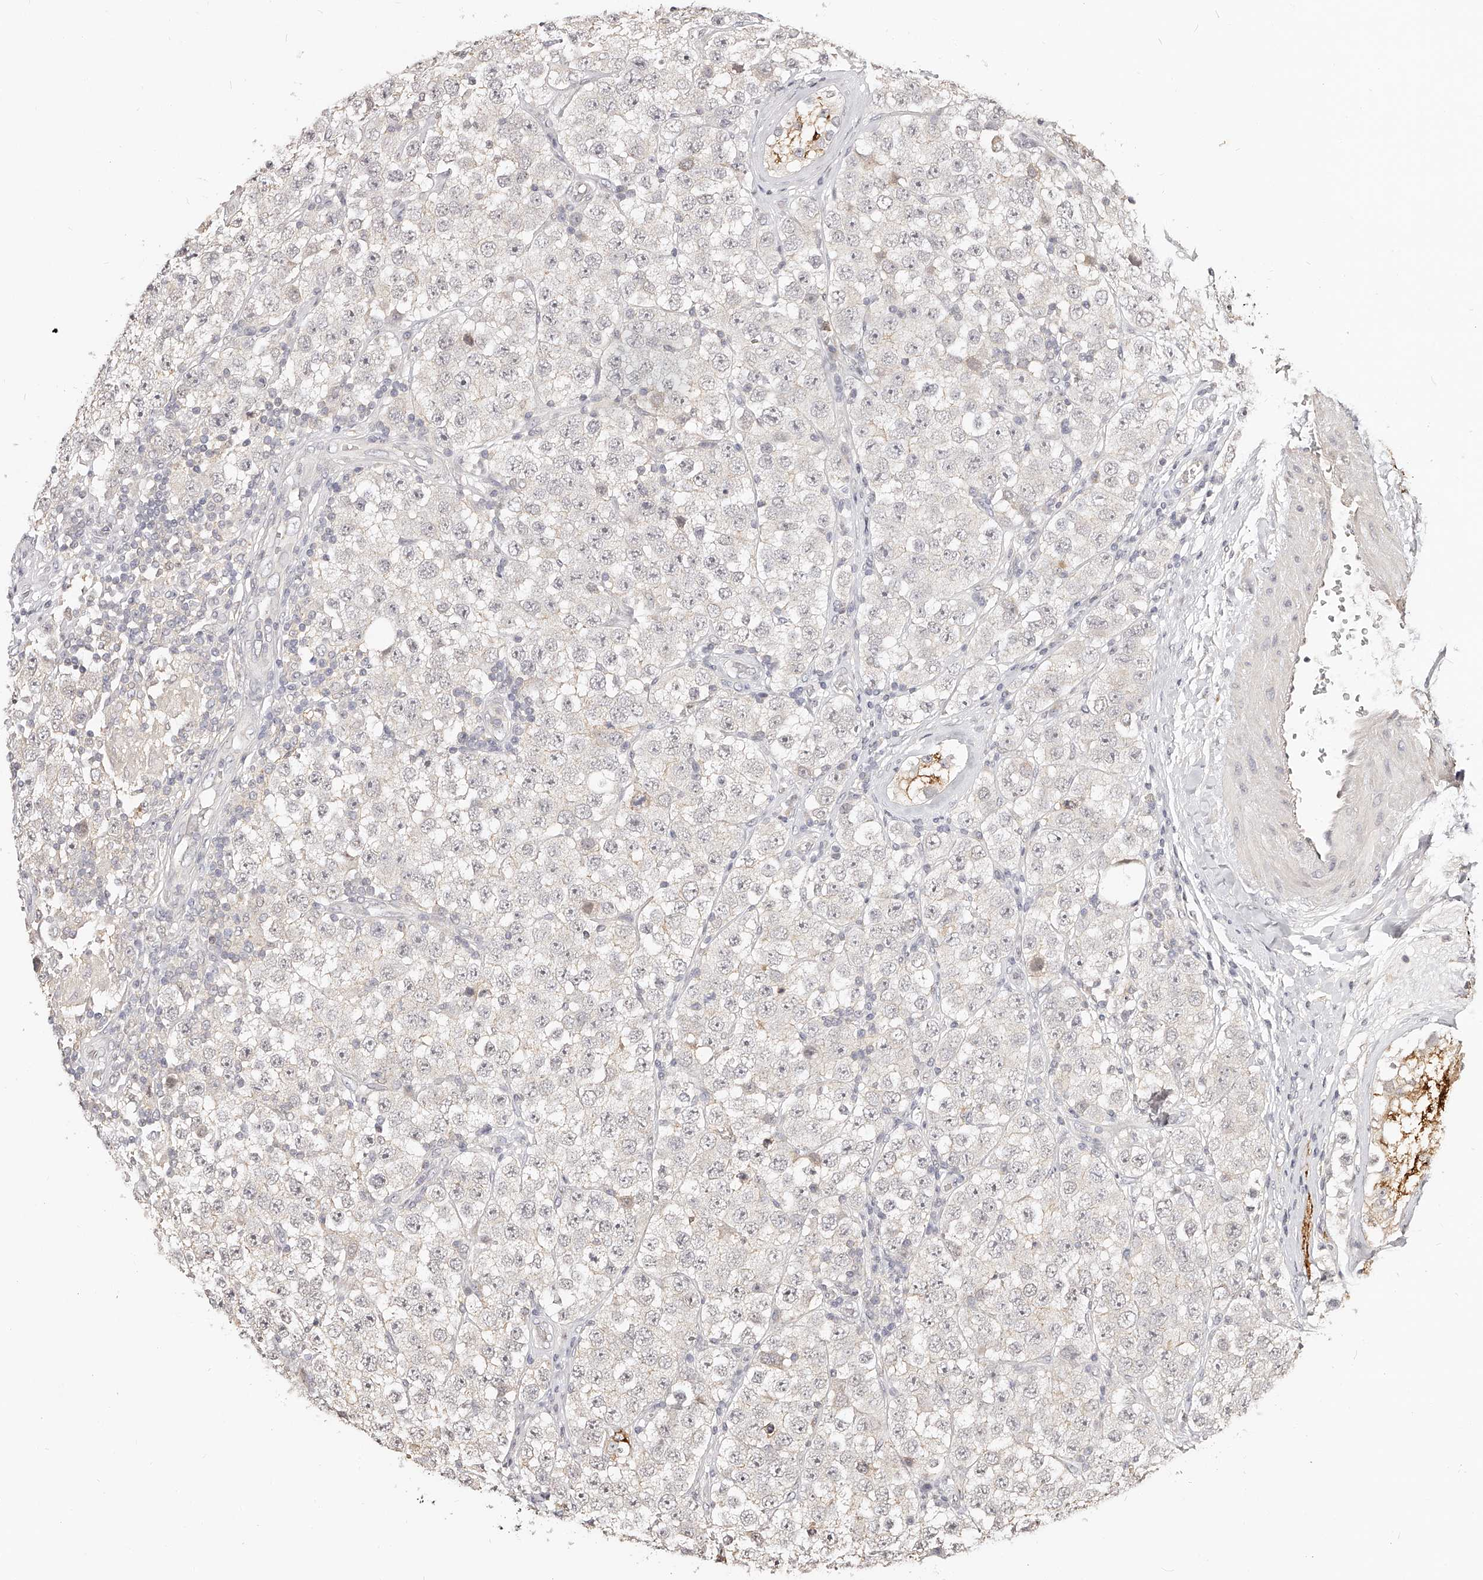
{"staining": {"intensity": "negative", "quantity": "none", "location": "none"}, "tissue": "testis cancer", "cell_type": "Tumor cells", "image_type": "cancer", "snomed": [{"axis": "morphology", "description": "Seminoma, NOS"}, {"axis": "topography", "description": "Testis"}], "caption": "Immunohistochemistry (IHC) micrograph of neoplastic tissue: testis seminoma stained with DAB demonstrates no significant protein staining in tumor cells.", "gene": "ZNF789", "patient": {"sex": "male", "age": 28}}